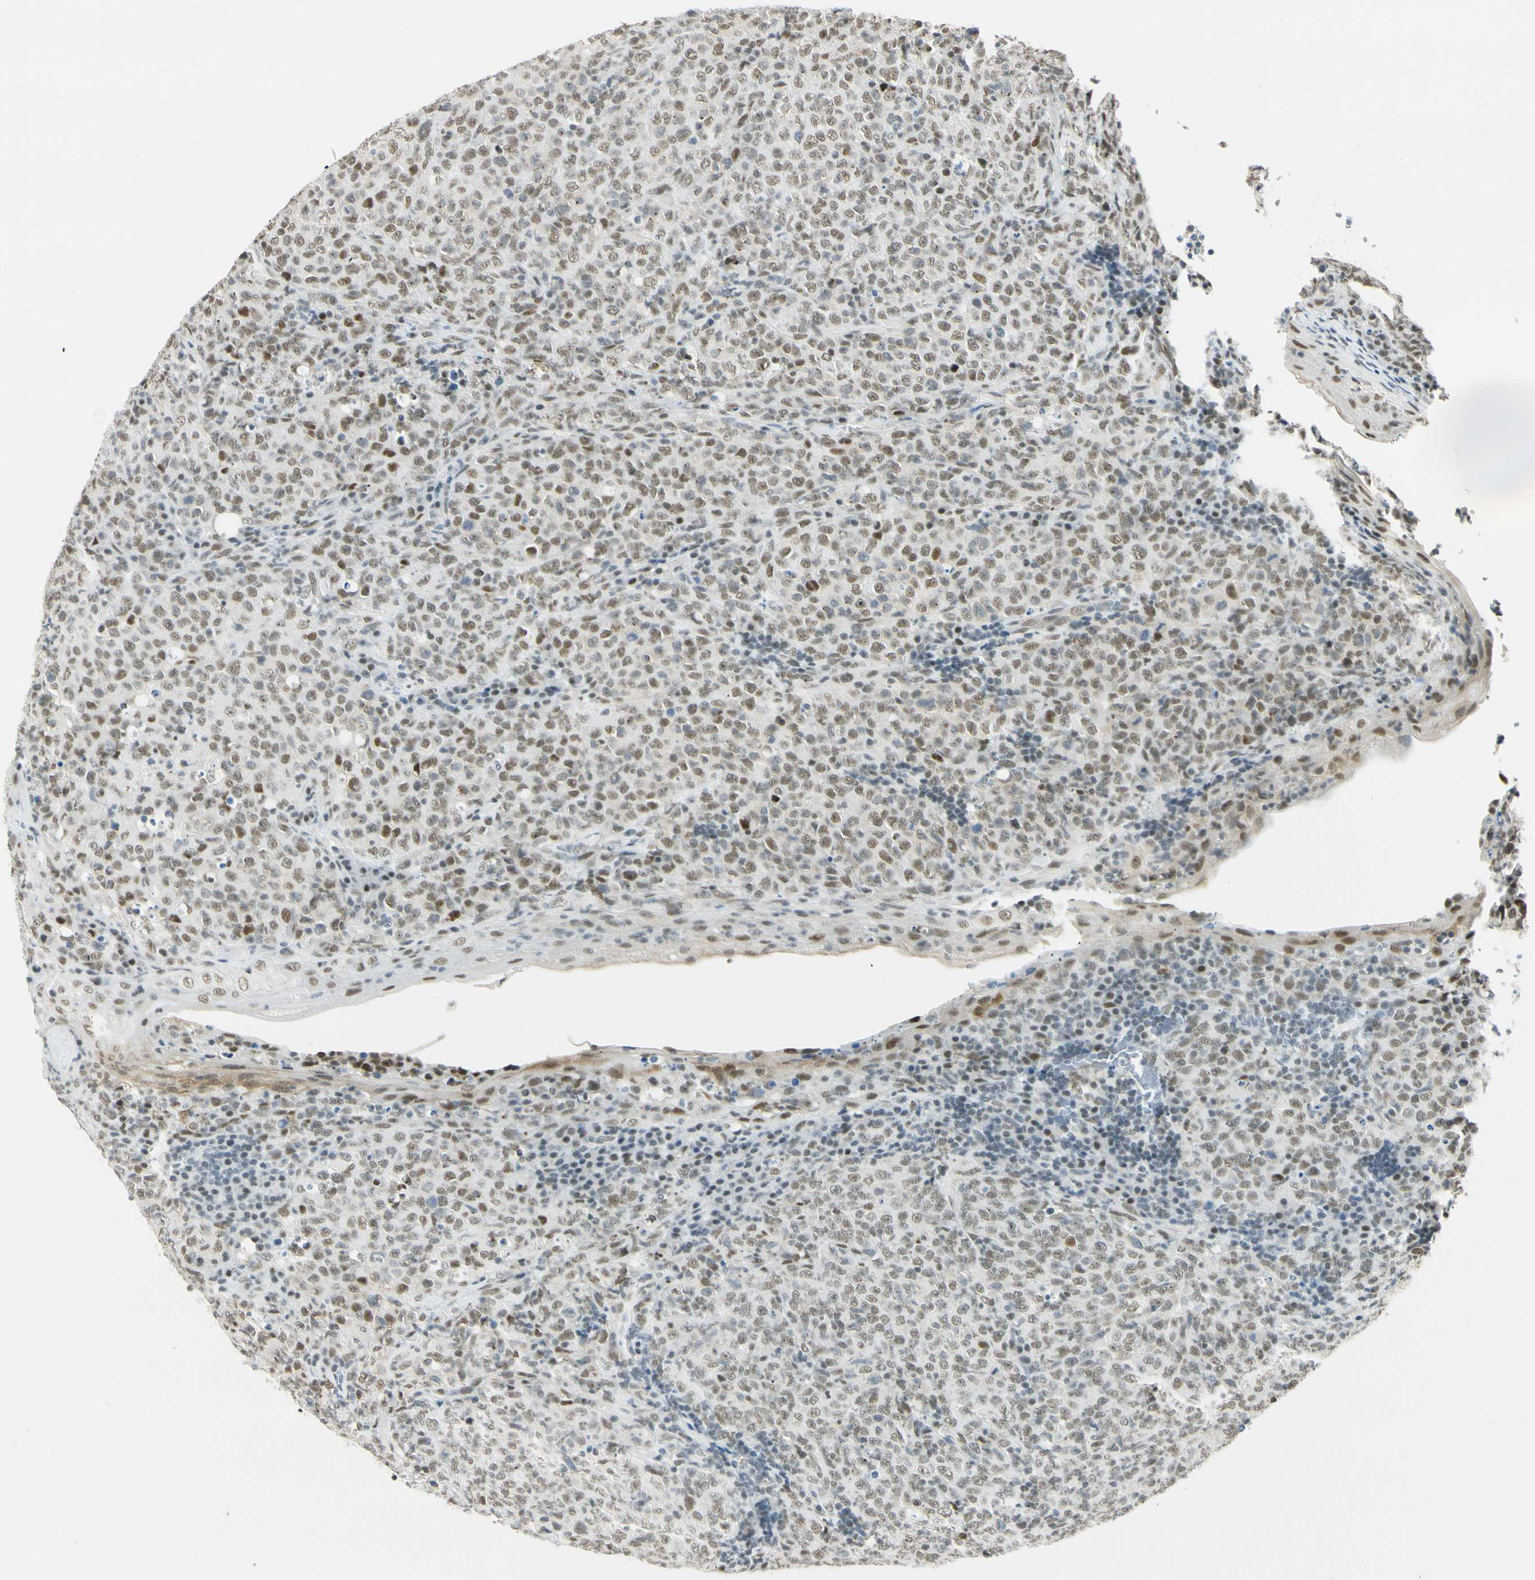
{"staining": {"intensity": "moderate", "quantity": ">75%", "location": "nuclear"}, "tissue": "lymphoma", "cell_type": "Tumor cells", "image_type": "cancer", "snomed": [{"axis": "morphology", "description": "Malignant lymphoma, non-Hodgkin's type, High grade"}, {"axis": "topography", "description": "Tonsil"}], "caption": "High-grade malignant lymphoma, non-Hodgkin's type was stained to show a protein in brown. There is medium levels of moderate nuclear expression in approximately >75% of tumor cells.", "gene": "NELFE", "patient": {"sex": "female", "age": 36}}